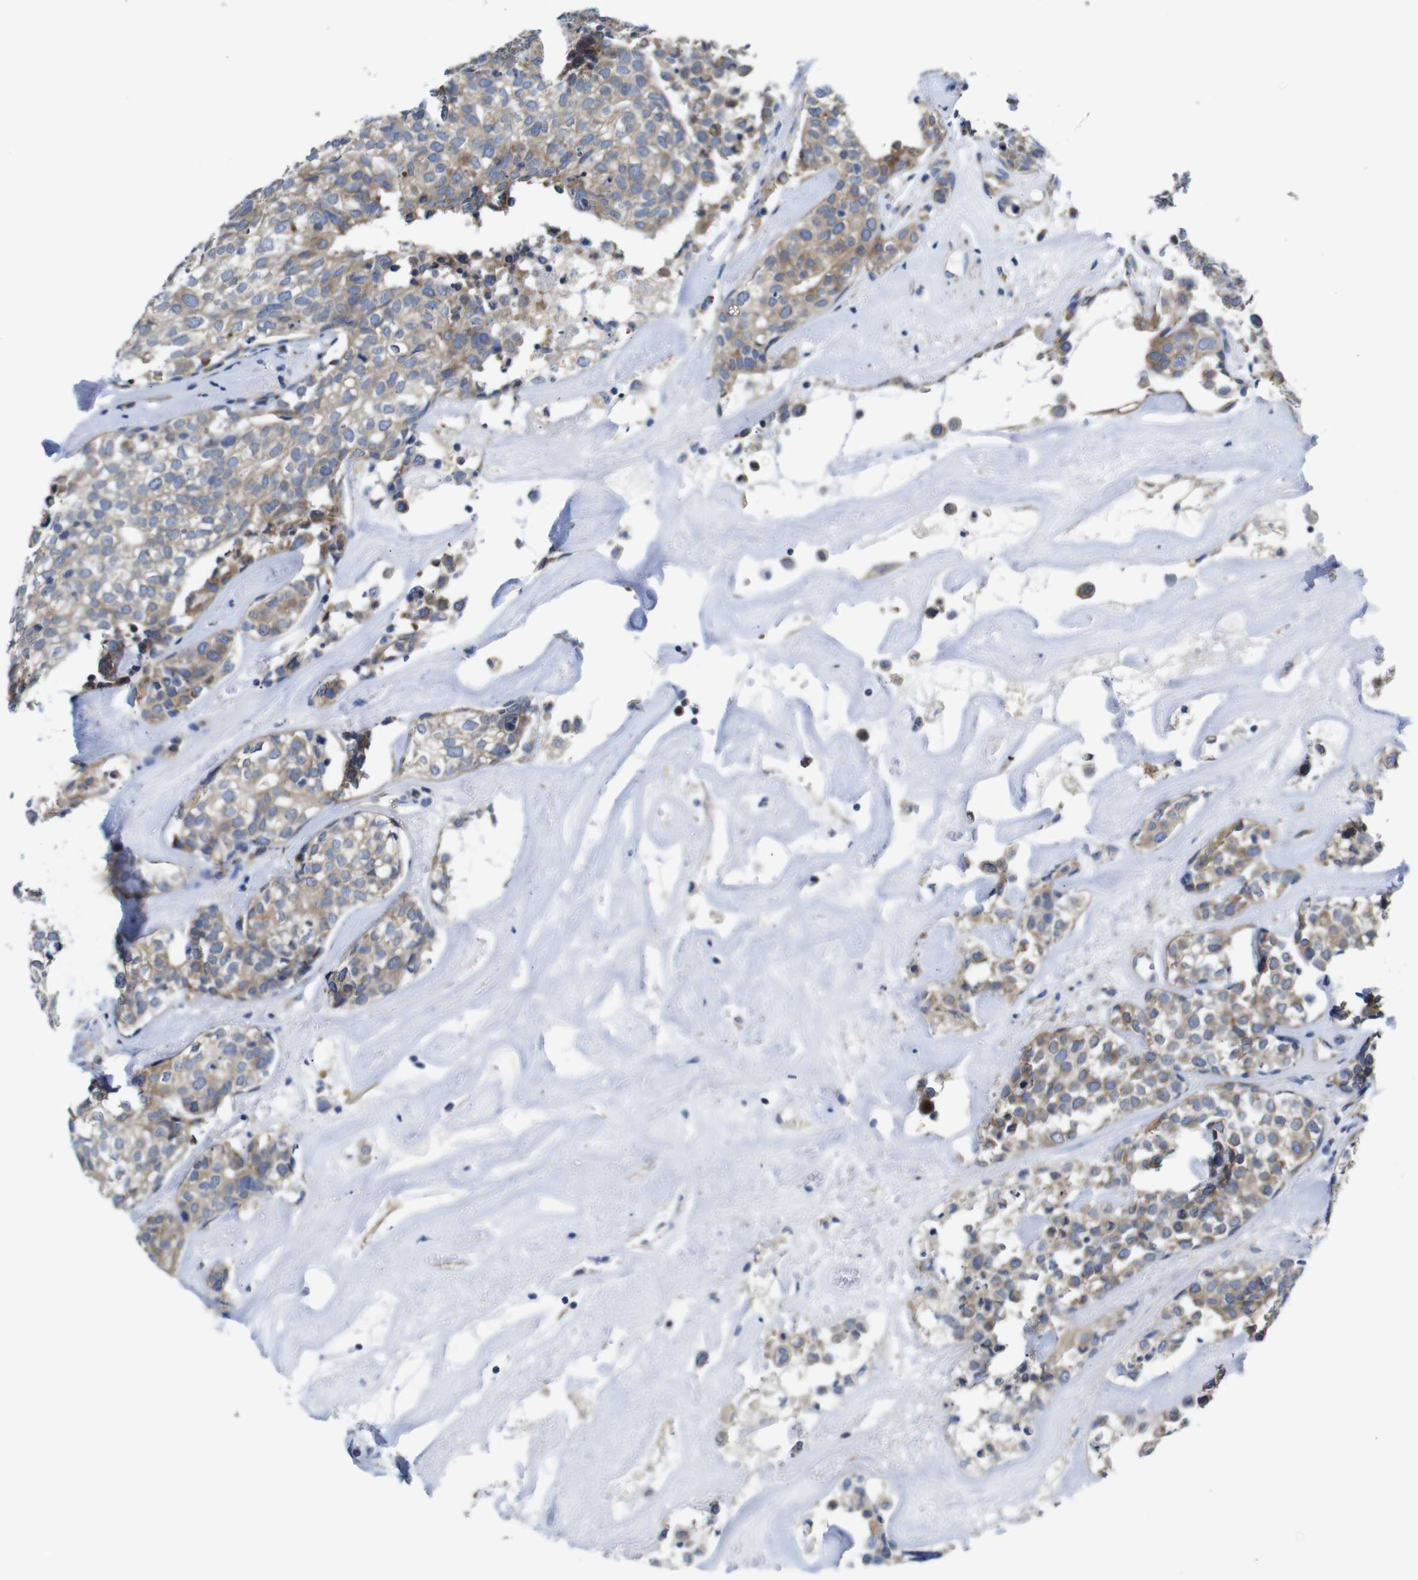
{"staining": {"intensity": "weak", "quantity": ">75%", "location": "cytoplasmic/membranous"}, "tissue": "head and neck cancer", "cell_type": "Tumor cells", "image_type": "cancer", "snomed": [{"axis": "morphology", "description": "Adenocarcinoma, NOS"}, {"axis": "topography", "description": "Salivary gland"}, {"axis": "topography", "description": "Head-Neck"}], "caption": "Immunohistochemical staining of head and neck cancer (adenocarcinoma) displays low levels of weak cytoplasmic/membranous expression in about >75% of tumor cells.", "gene": "DDRGK1", "patient": {"sex": "female", "age": 65}}